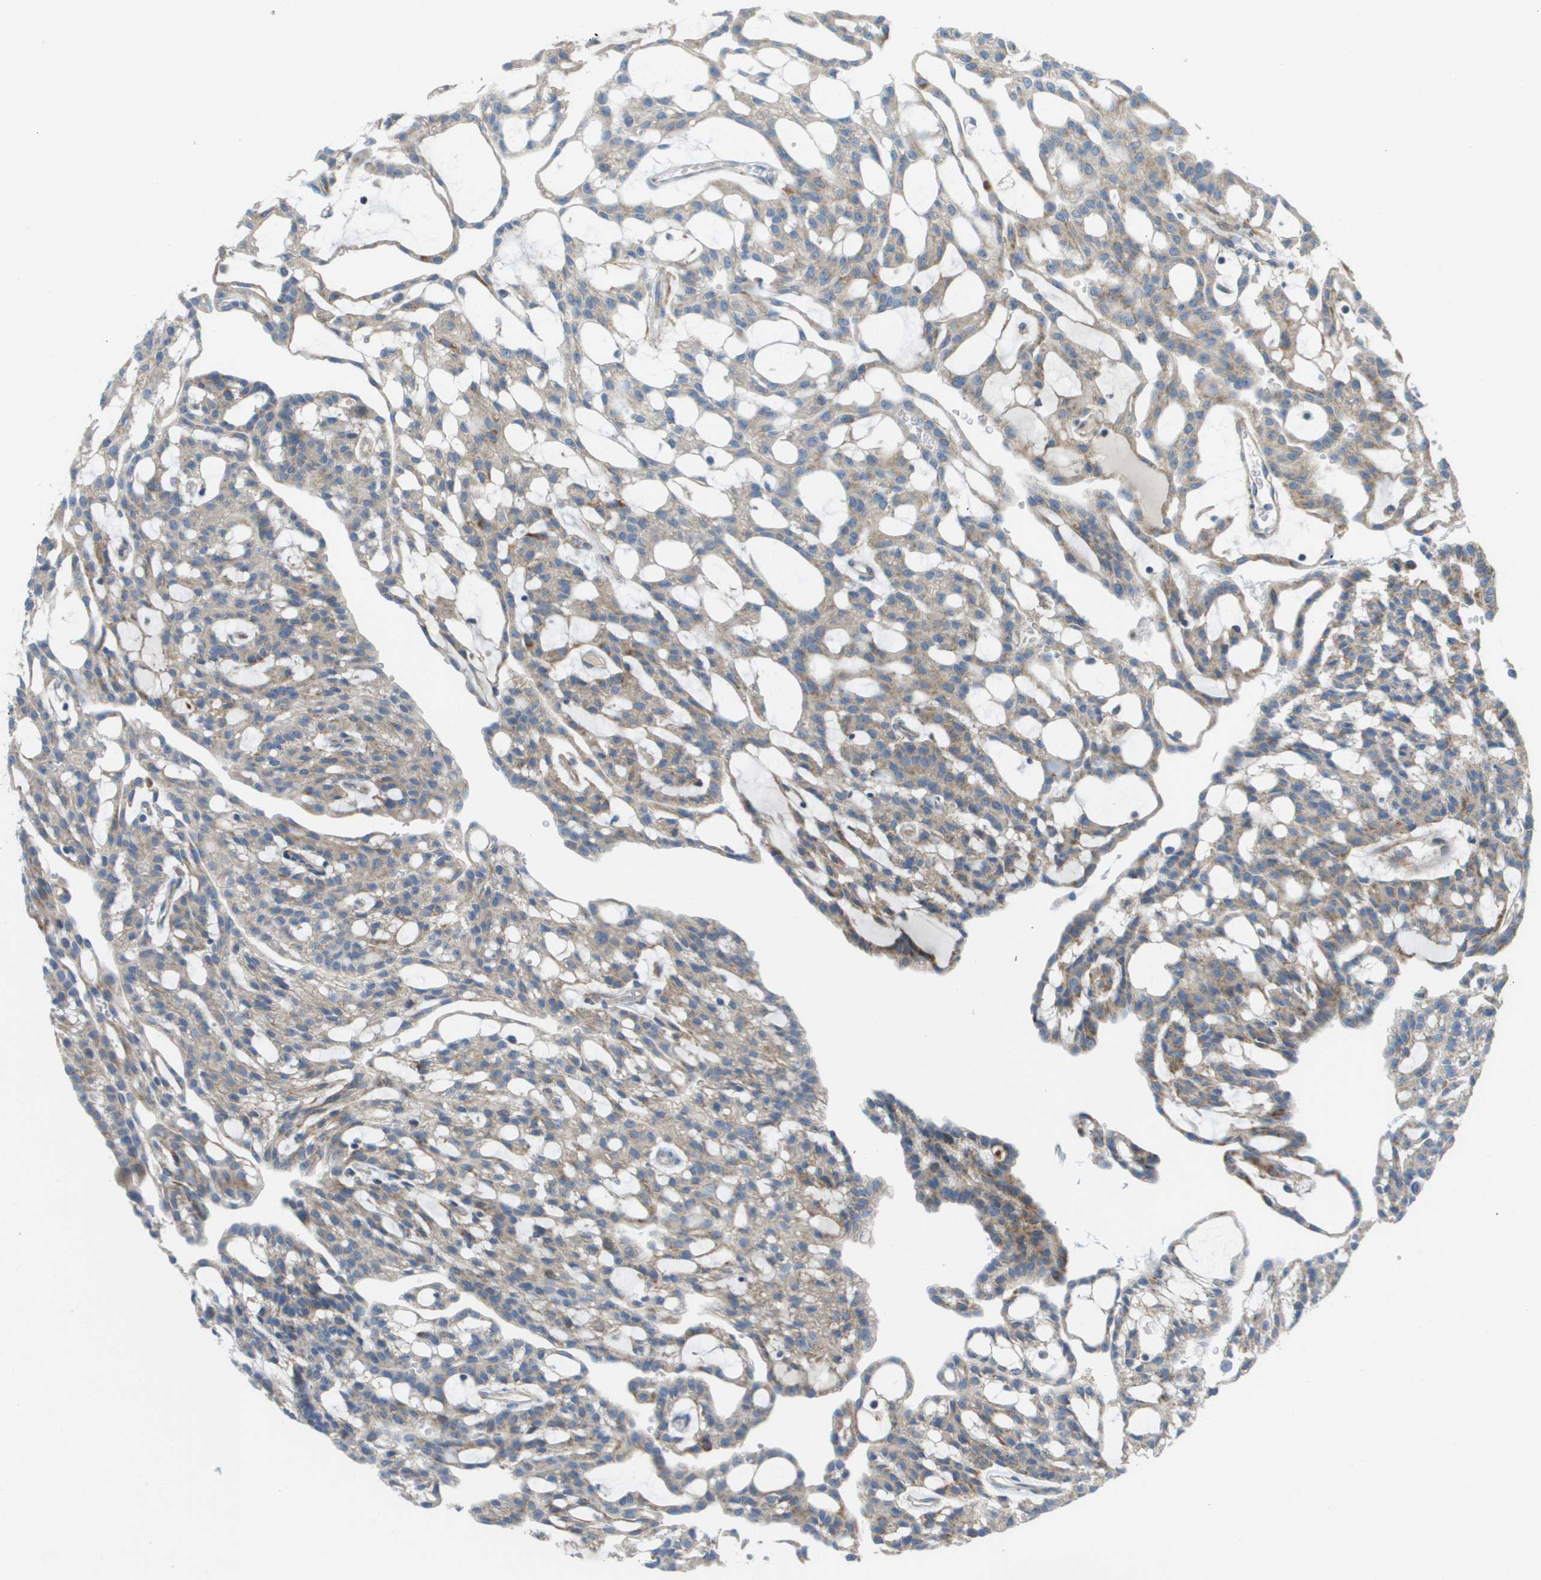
{"staining": {"intensity": "weak", "quantity": ">75%", "location": "cytoplasmic/membranous"}, "tissue": "renal cancer", "cell_type": "Tumor cells", "image_type": "cancer", "snomed": [{"axis": "morphology", "description": "Adenocarcinoma, NOS"}, {"axis": "topography", "description": "Kidney"}], "caption": "Protein staining of renal cancer (adenocarcinoma) tissue demonstrates weak cytoplasmic/membranous expression in about >75% of tumor cells.", "gene": "GALNT6", "patient": {"sex": "male", "age": 63}}